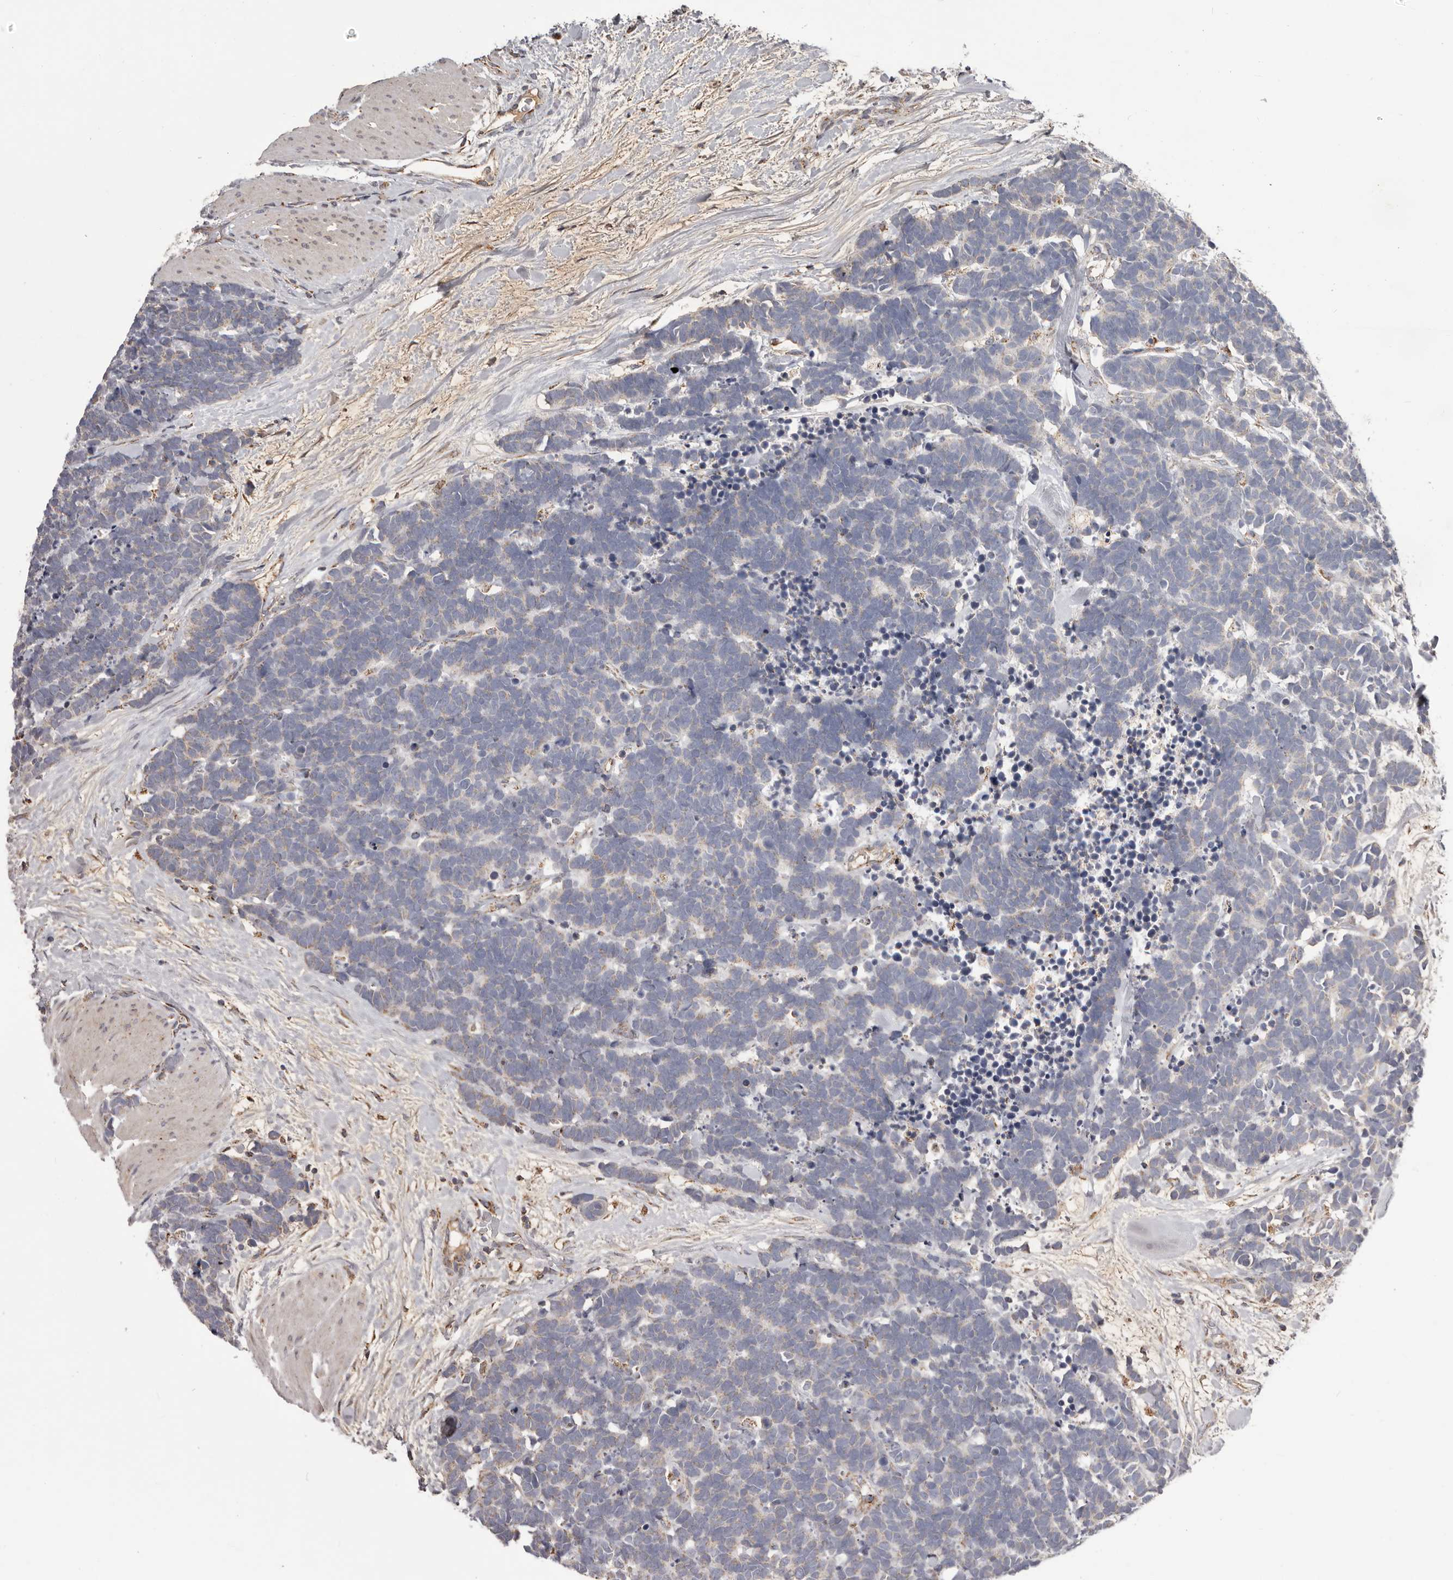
{"staining": {"intensity": "negative", "quantity": "none", "location": "none"}, "tissue": "carcinoid", "cell_type": "Tumor cells", "image_type": "cancer", "snomed": [{"axis": "morphology", "description": "Carcinoma, NOS"}, {"axis": "morphology", "description": "Carcinoid, malignant, NOS"}, {"axis": "topography", "description": "Urinary bladder"}], "caption": "Human carcinoma stained for a protein using IHC shows no expression in tumor cells.", "gene": "CHRM2", "patient": {"sex": "male", "age": 57}}